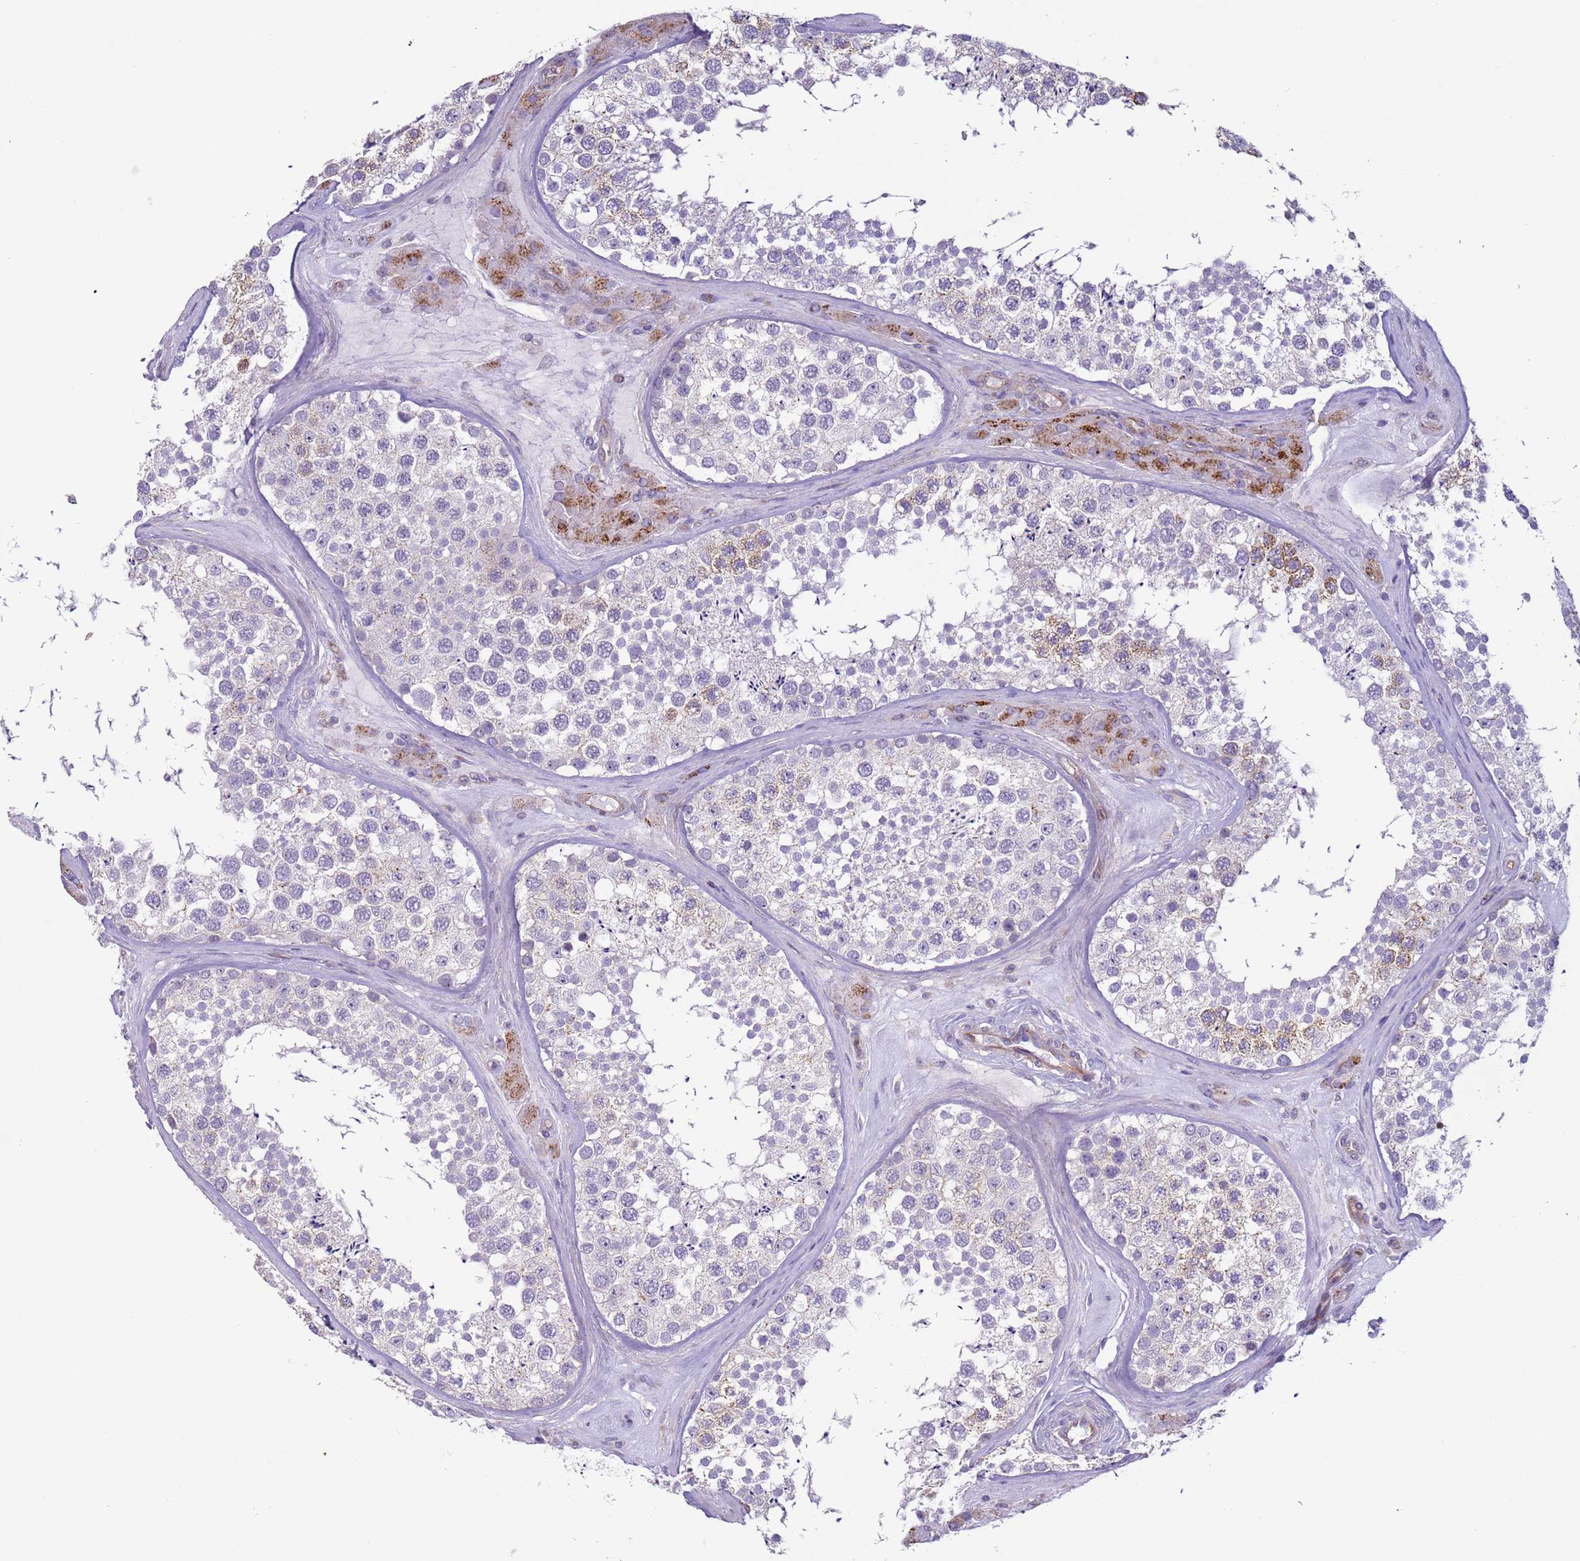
{"staining": {"intensity": "negative", "quantity": "none", "location": "none"}, "tissue": "testis", "cell_type": "Cells in seminiferous ducts", "image_type": "normal", "snomed": [{"axis": "morphology", "description": "Normal tissue, NOS"}, {"axis": "topography", "description": "Testis"}], "caption": "Testis was stained to show a protein in brown. There is no significant staining in cells in seminiferous ducts. (DAB immunohistochemistry (IHC) with hematoxylin counter stain).", "gene": "HEATR1", "patient": {"sex": "male", "age": 46}}